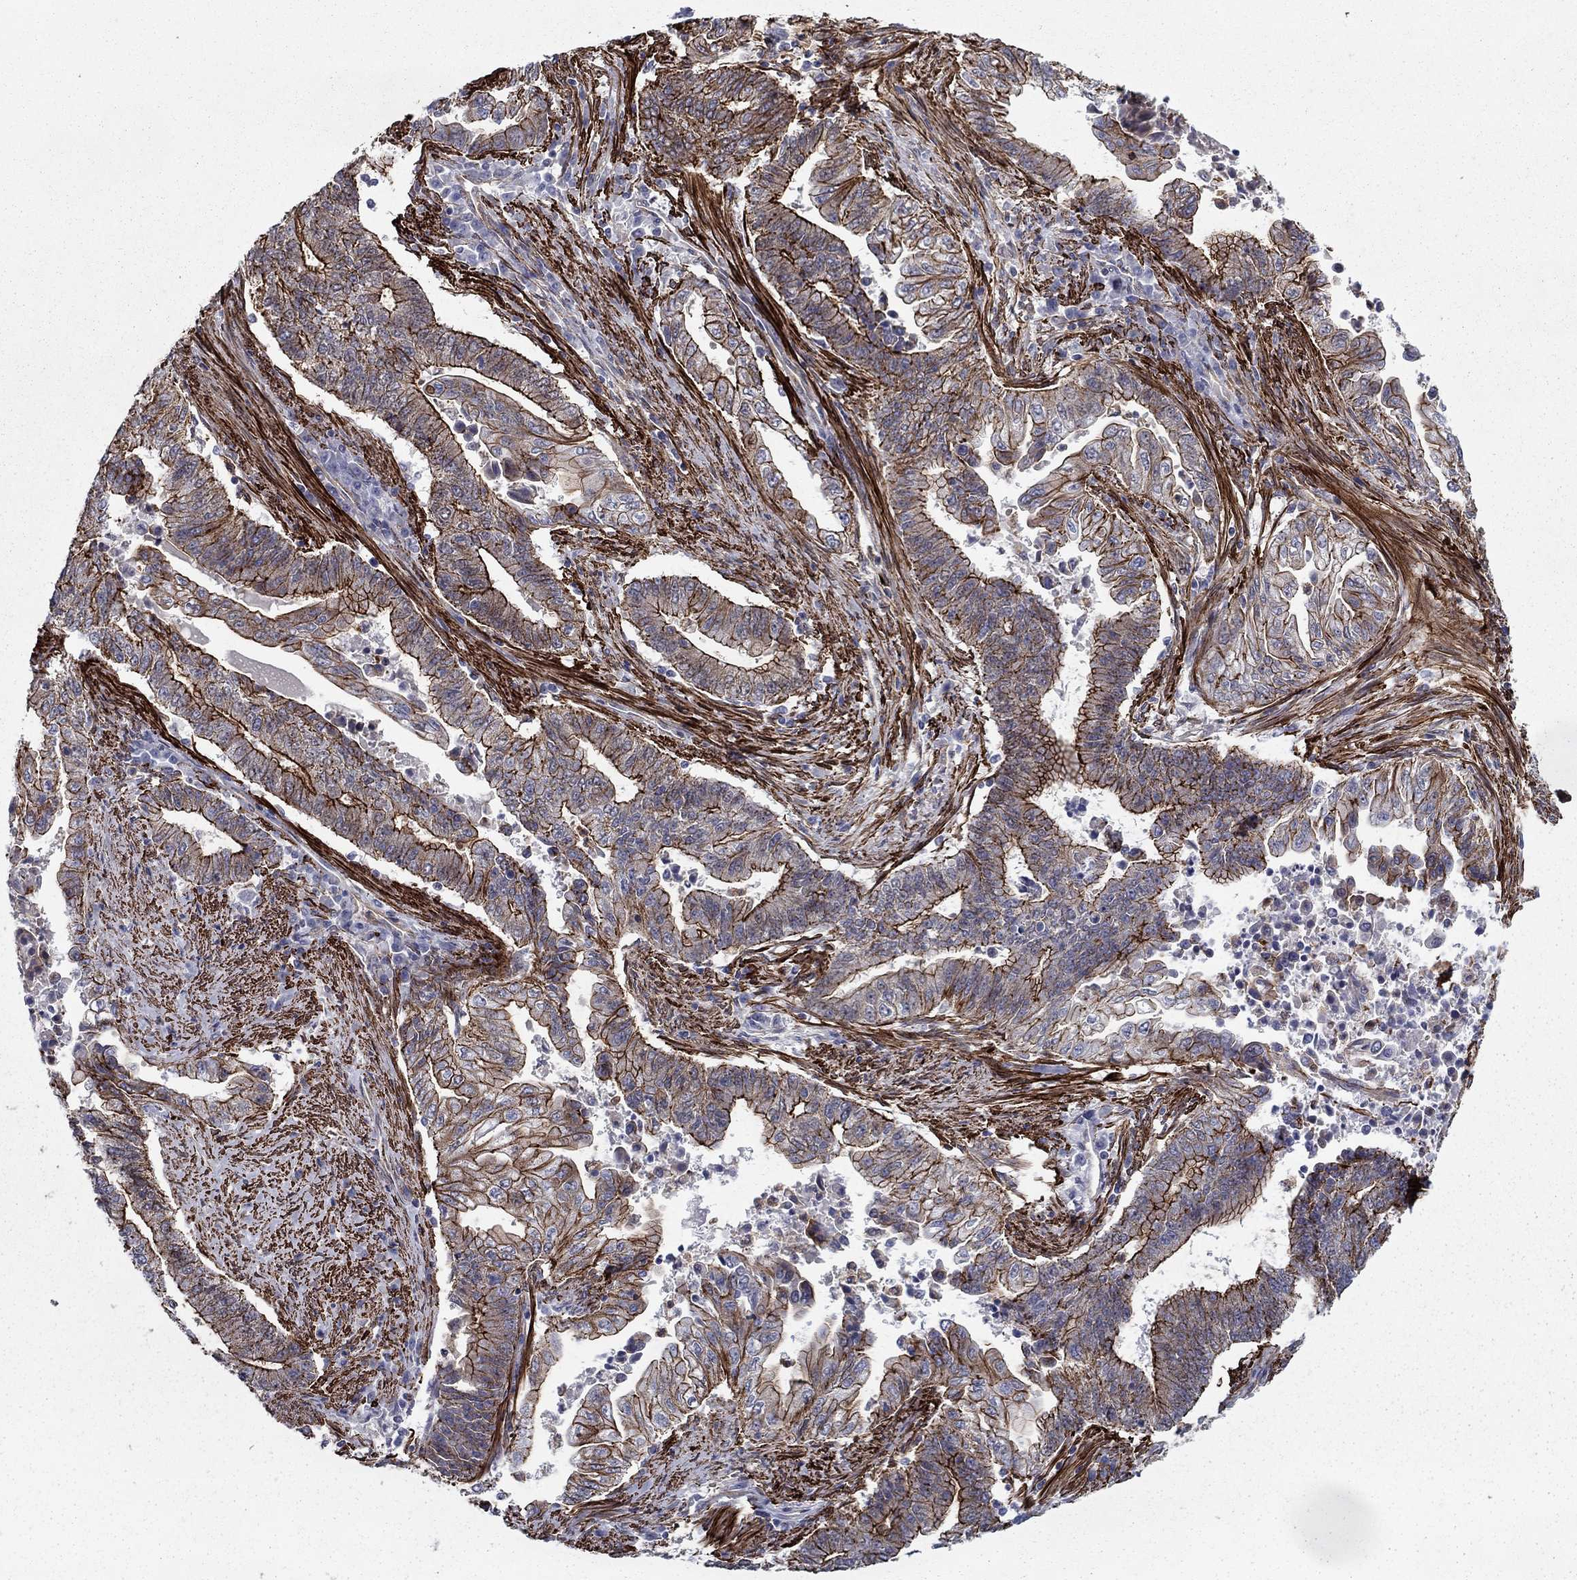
{"staining": {"intensity": "strong", "quantity": ">75%", "location": "cytoplasmic/membranous"}, "tissue": "endometrial cancer", "cell_type": "Tumor cells", "image_type": "cancer", "snomed": [{"axis": "morphology", "description": "Adenocarcinoma, NOS"}, {"axis": "topography", "description": "Uterus"}, {"axis": "topography", "description": "Endometrium"}], "caption": "This photomicrograph shows IHC staining of human endometrial adenocarcinoma, with high strong cytoplasmic/membranous expression in approximately >75% of tumor cells.", "gene": "KRBA1", "patient": {"sex": "female", "age": 54}}